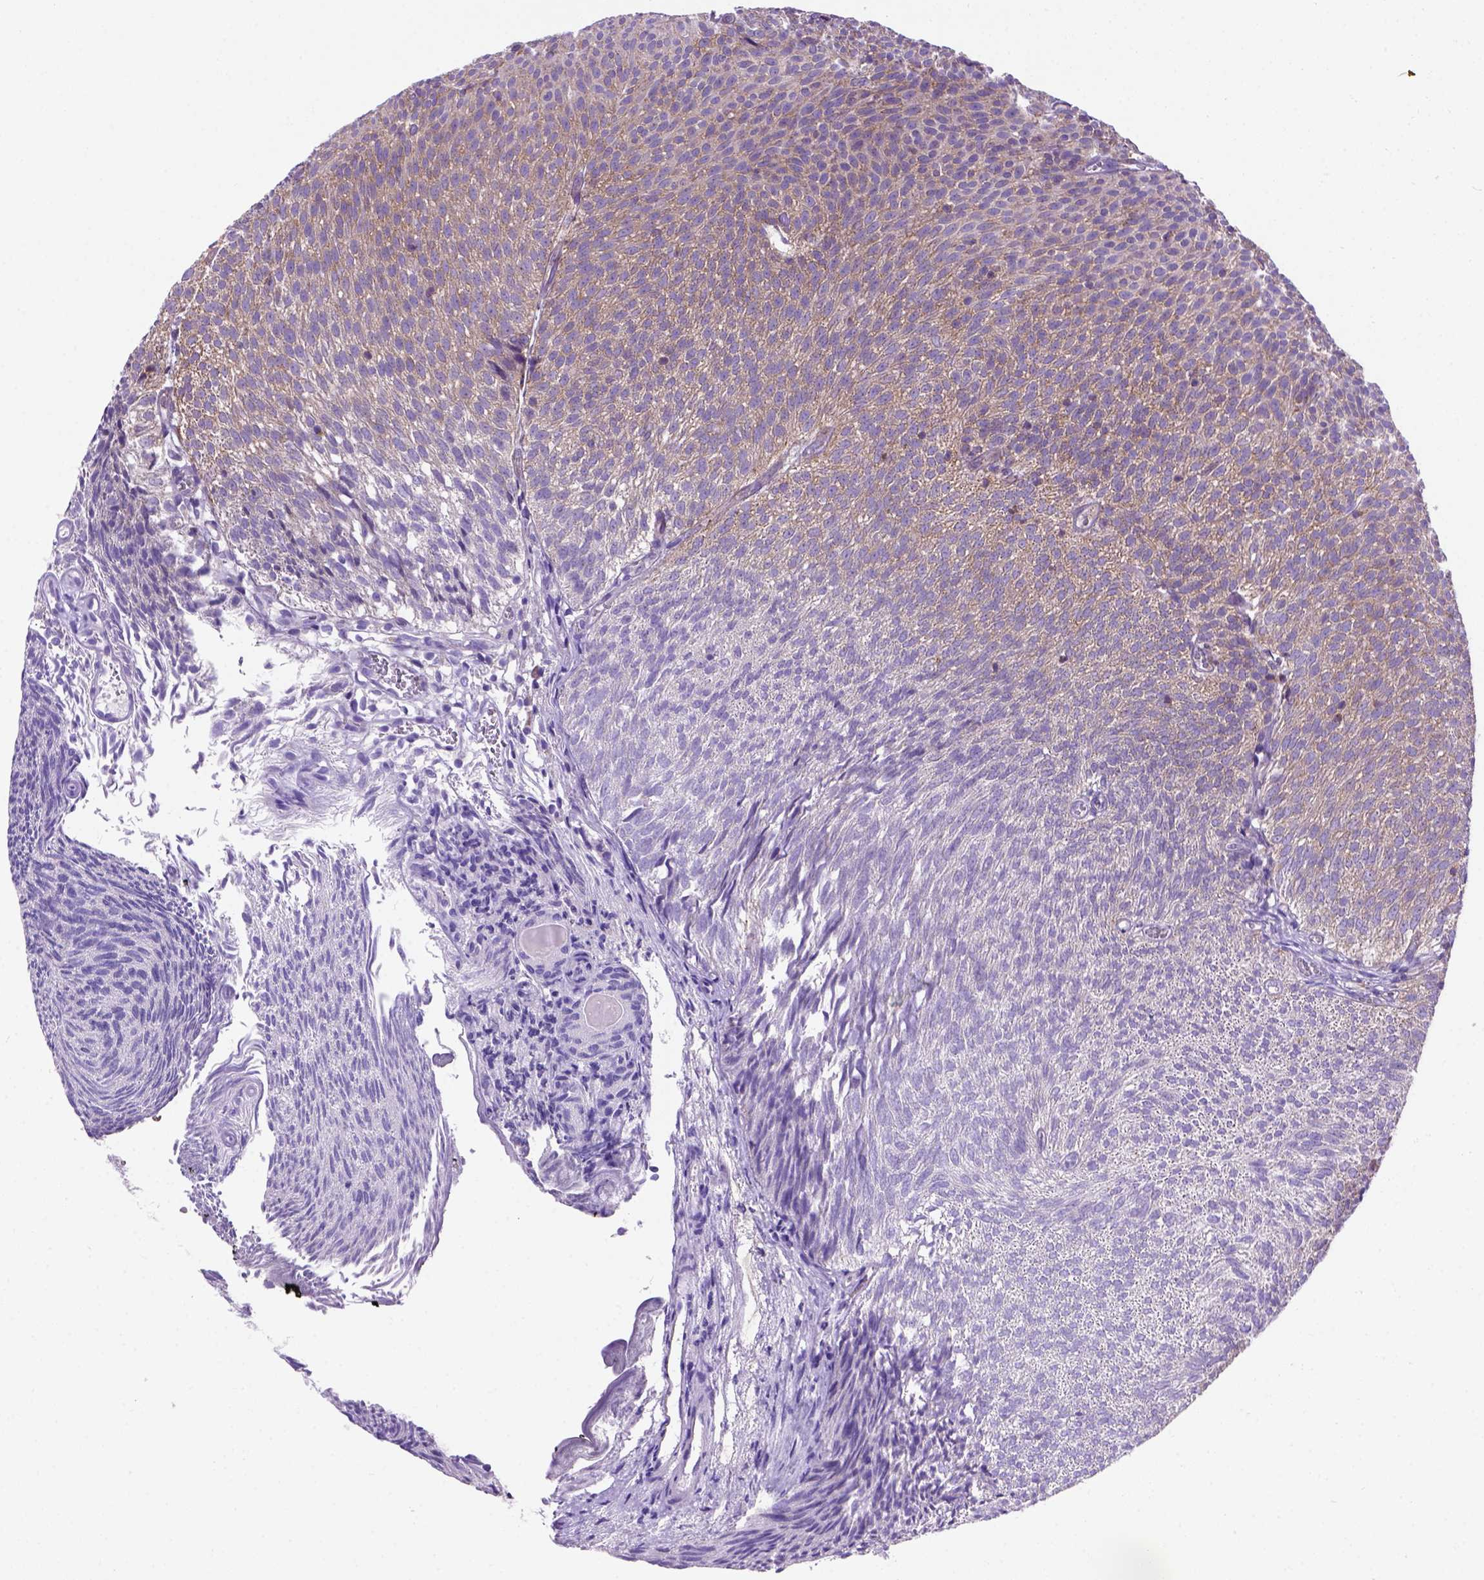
{"staining": {"intensity": "moderate", "quantity": "25%-75%", "location": "cytoplasmic/membranous"}, "tissue": "urothelial cancer", "cell_type": "Tumor cells", "image_type": "cancer", "snomed": [{"axis": "morphology", "description": "Urothelial carcinoma, Low grade"}, {"axis": "topography", "description": "Urinary bladder"}], "caption": "This is a histology image of immunohistochemistry staining of urothelial carcinoma (low-grade), which shows moderate staining in the cytoplasmic/membranous of tumor cells.", "gene": "FOXI1", "patient": {"sex": "male", "age": 77}}